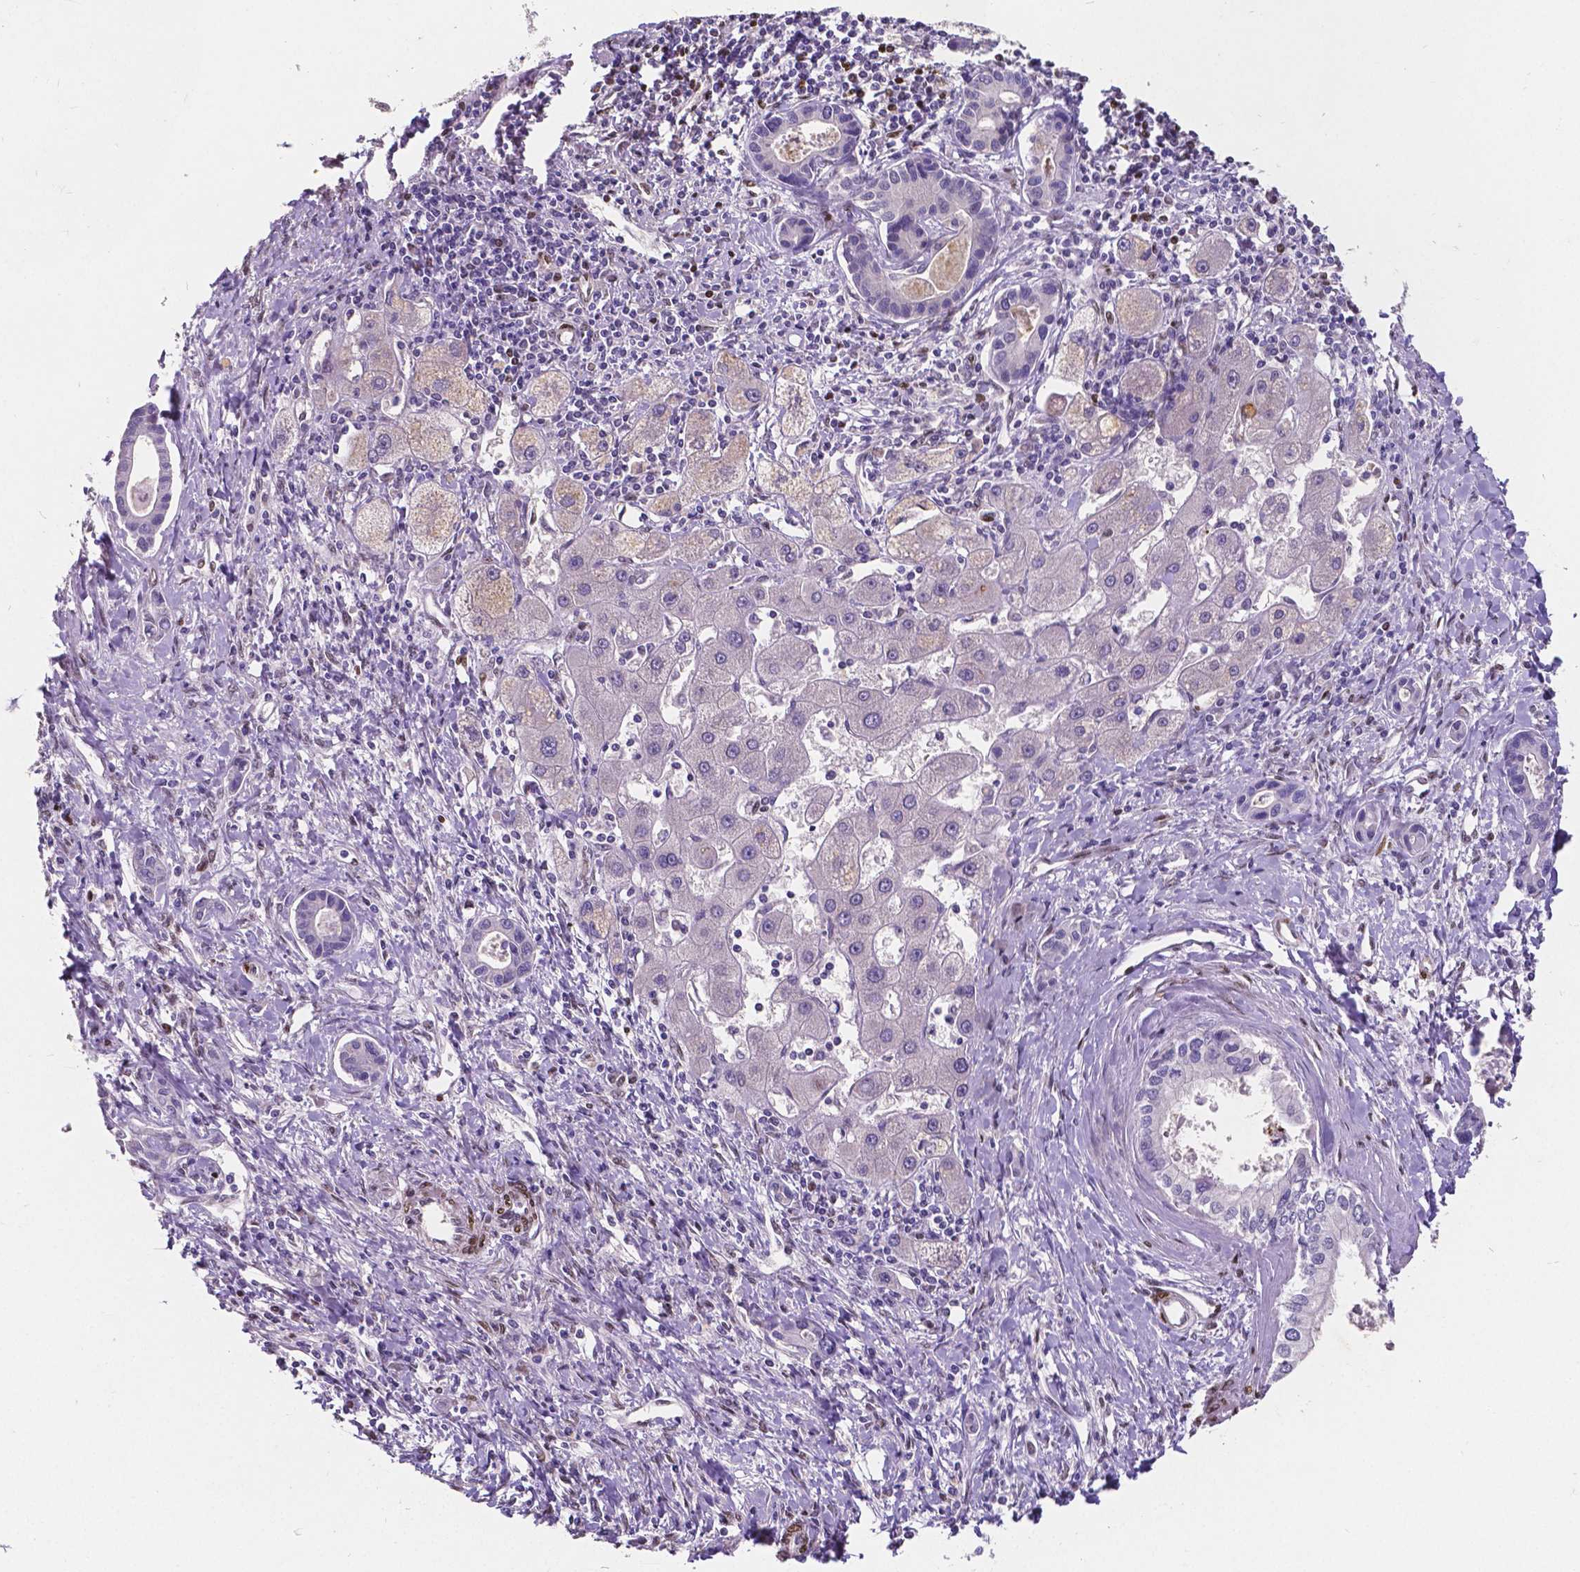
{"staining": {"intensity": "negative", "quantity": "none", "location": "none"}, "tissue": "liver cancer", "cell_type": "Tumor cells", "image_type": "cancer", "snomed": [{"axis": "morphology", "description": "Cholangiocarcinoma"}, {"axis": "topography", "description": "Liver"}], "caption": "IHC of cholangiocarcinoma (liver) demonstrates no staining in tumor cells.", "gene": "MEF2C", "patient": {"sex": "male", "age": 66}}